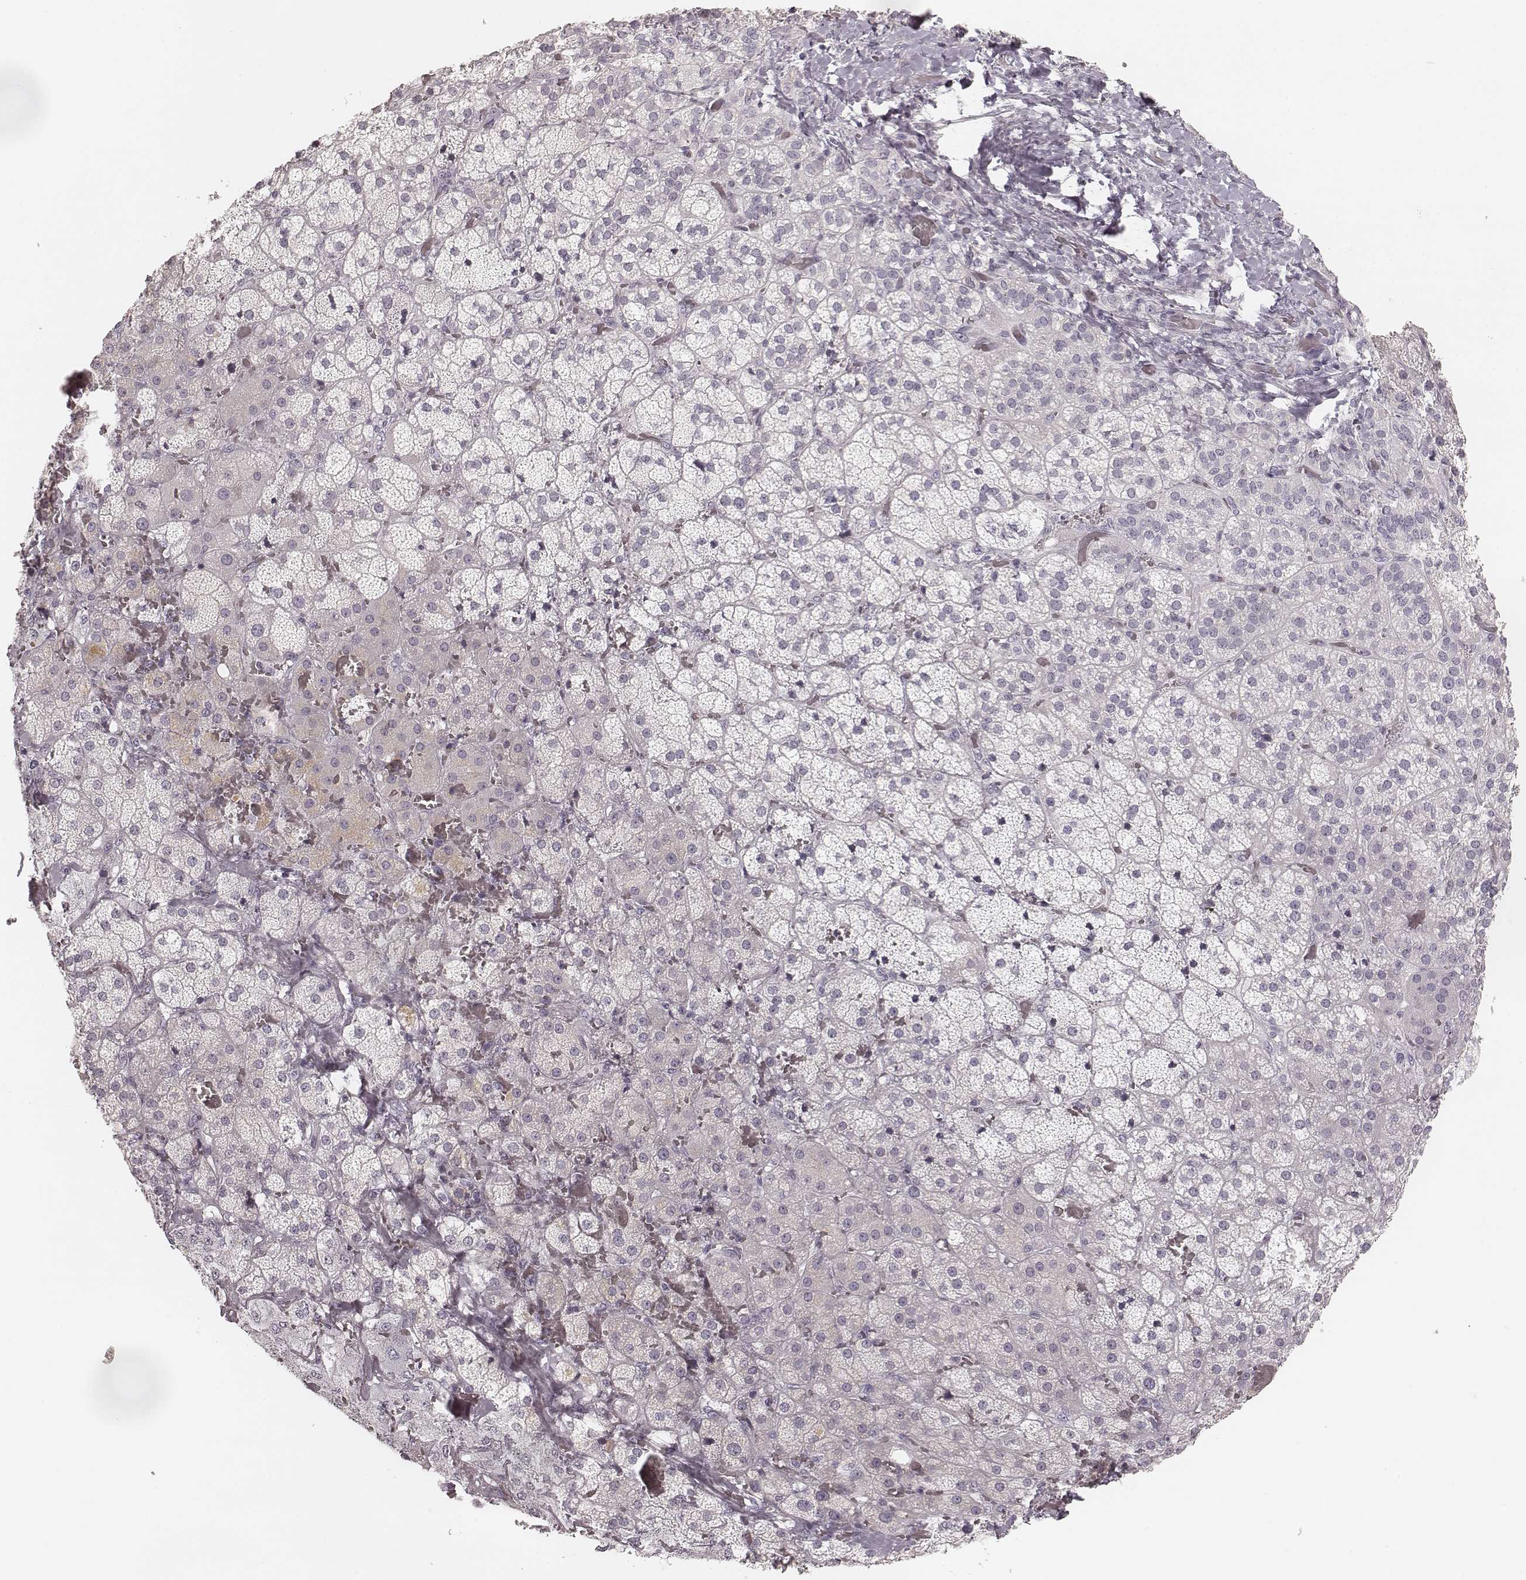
{"staining": {"intensity": "negative", "quantity": "none", "location": "none"}, "tissue": "adrenal gland", "cell_type": "Glandular cells", "image_type": "normal", "snomed": [{"axis": "morphology", "description": "Normal tissue, NOS"}, {"axis": "topography", "description": "Adrenal gland"}], "caption": "This is an immunohistochemistry micrograph of benign human adrenal gland. There is no positivity in glandular cells.", "gene": "SPATA24", "patient": {"sex": "male", "age": 57}}